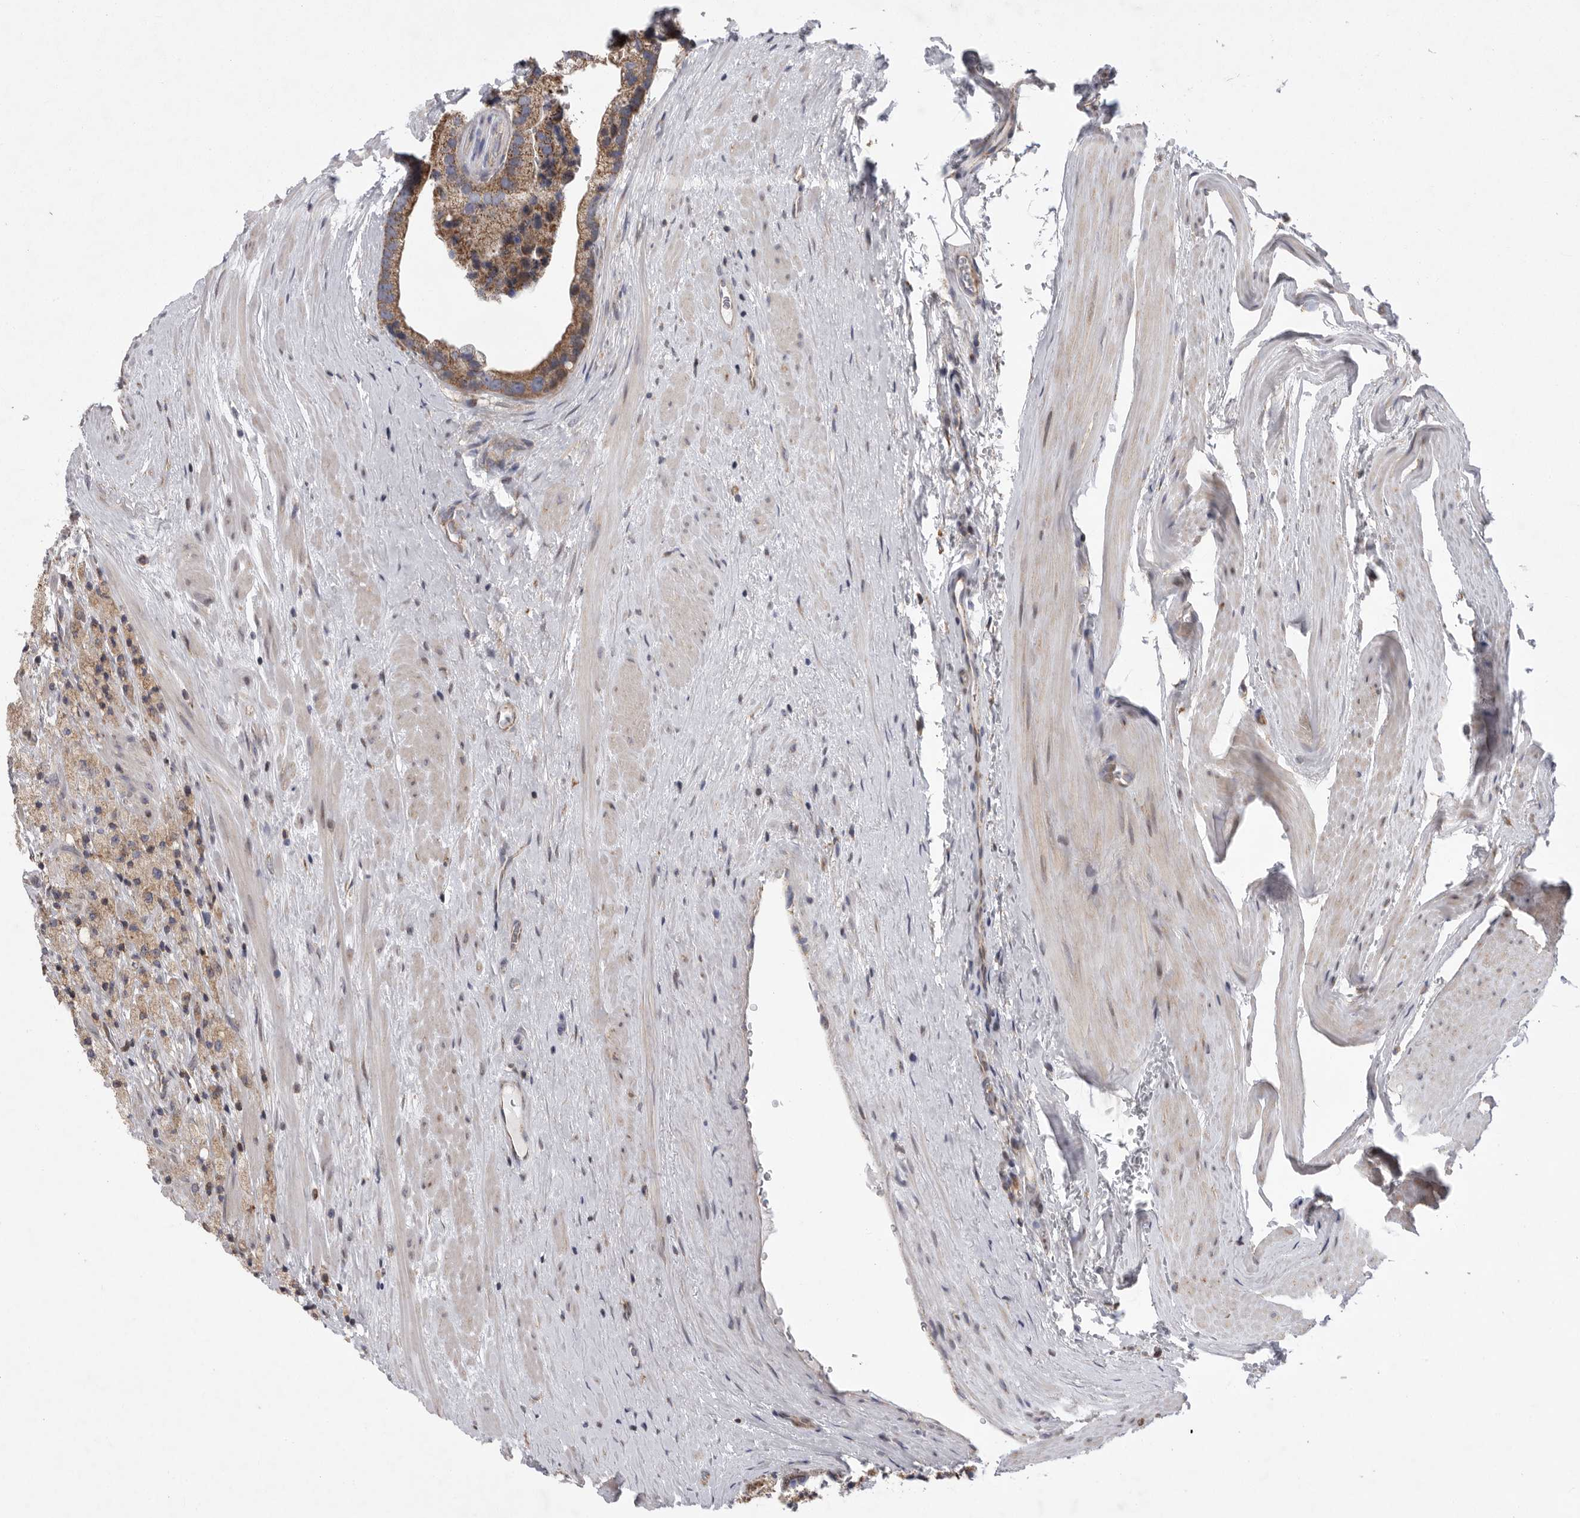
{"staining": {"intensity": "moderate", "quantity": ">75%", "location": "cytoplasmic/membranous"}, "tissue": "prostate cancer", "cell_type": "Tumor cells", "image_type": "cancer", "snomed": [{"axis": "morphology", "description": "Adenocarcinoma, High grade"}, {"axis": "topography", "description": "Prostate"}], "caption": "A histopathology image of prostate adenocarcinoma (high-grade) stained for a protein exhibits moderate cytoplasmic/membranous brown staining in tumor cells.", "gene": "MPZL1", "patient": {"sex": "male", "age": 70}}